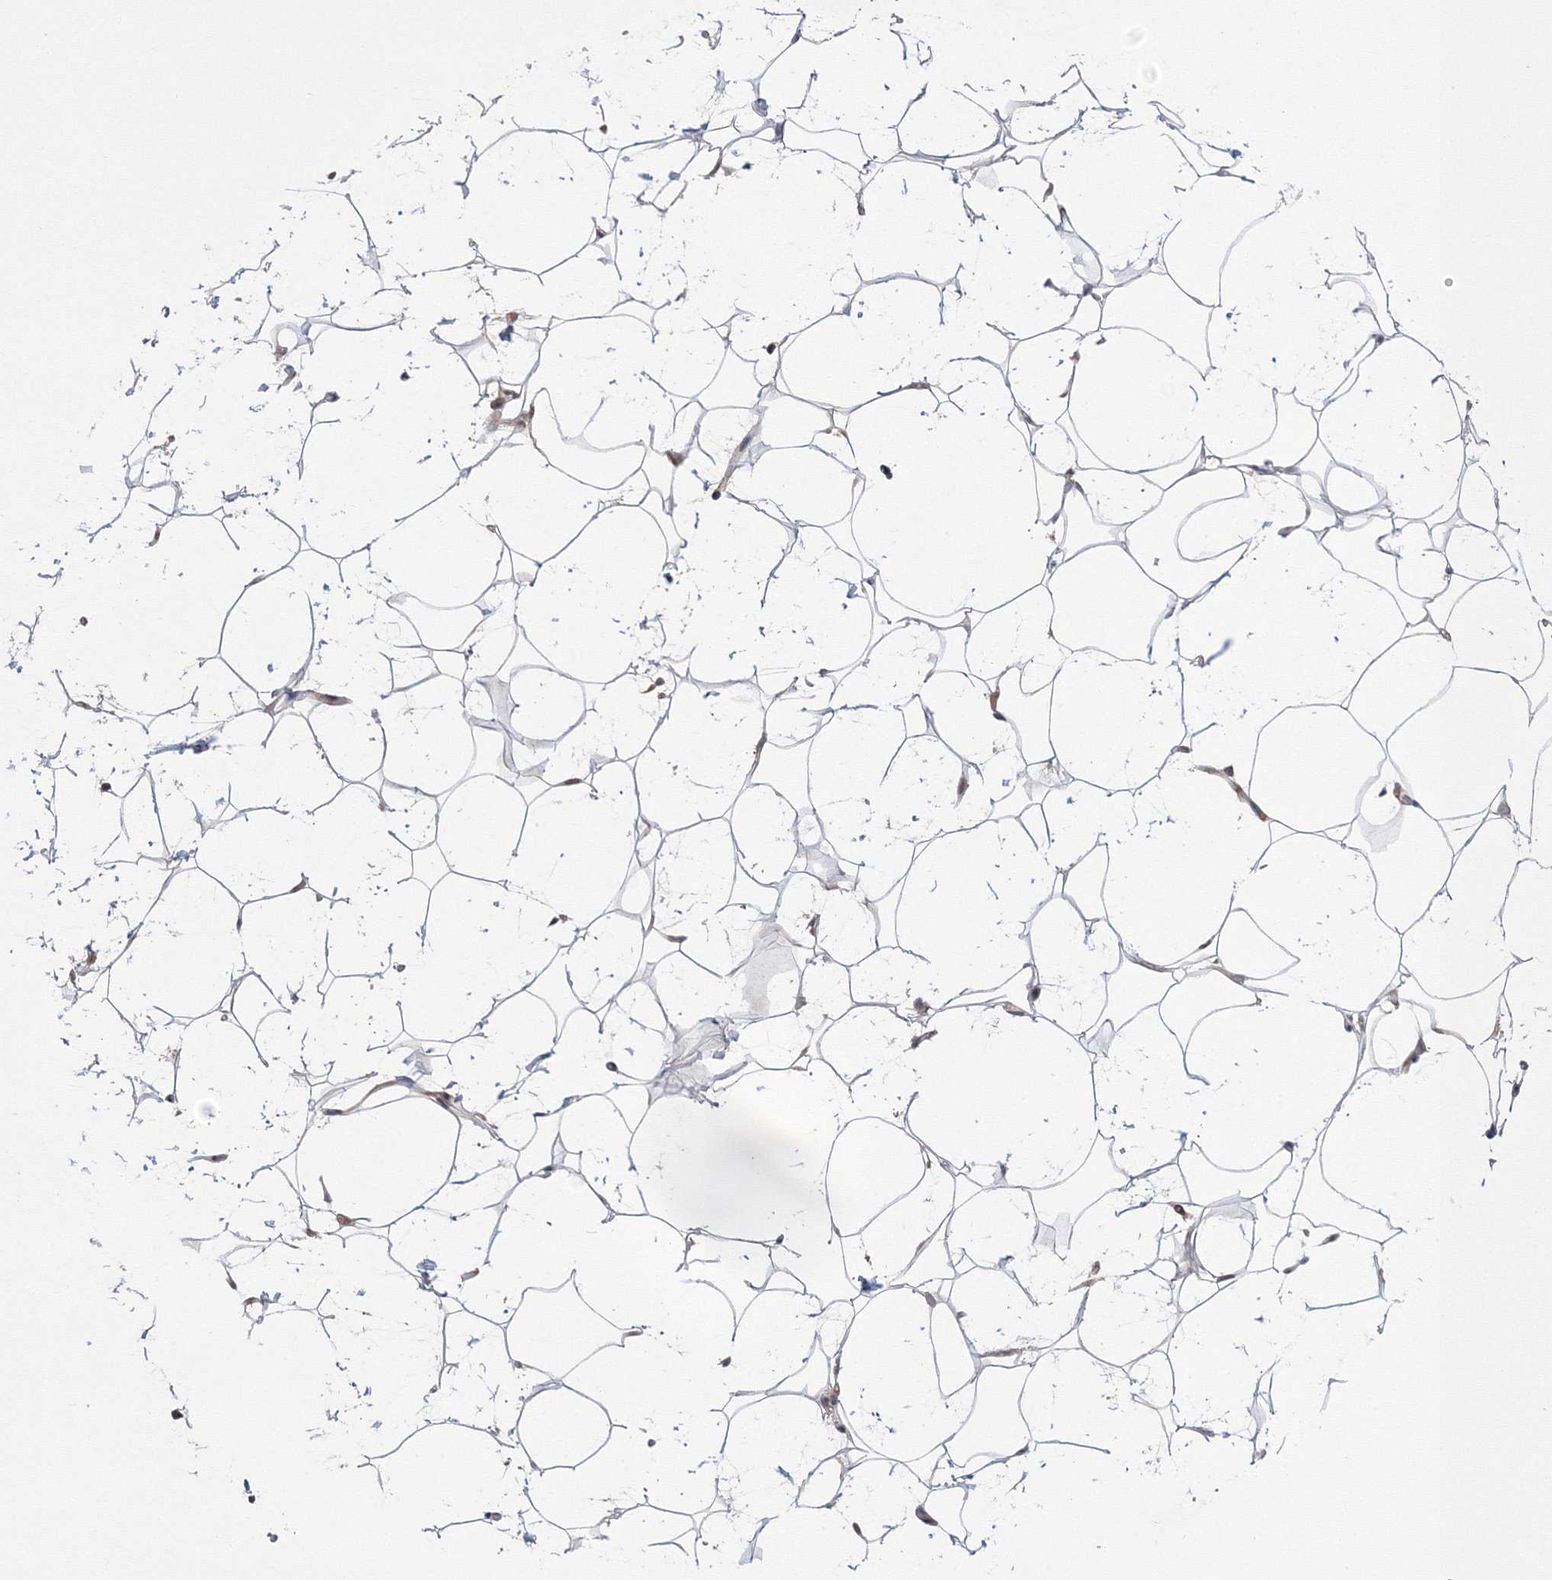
{"staining": {"intensity": "weak", "quantity": ">75%", "location": "cytoplasmic/membranous,nuclear"}, "tissue": "adipose tissue", "cell_type": "Adipocytes", "image_type": "normal", "snomed": [{"axis": "morphology", "description": "Normal tissue, NOS"}, {"axis": "topography", "description": "Breast"}], "caption": "IHC histopathology image of benign adipose tissue stained for a protein (brown), which demonstrates low levels of weak cytoplasmic/membranous,nuclear expression in approximately >75% of adipocytes.", "gene": "NOA1", "patient": {"sex": "female", "age": 26}}